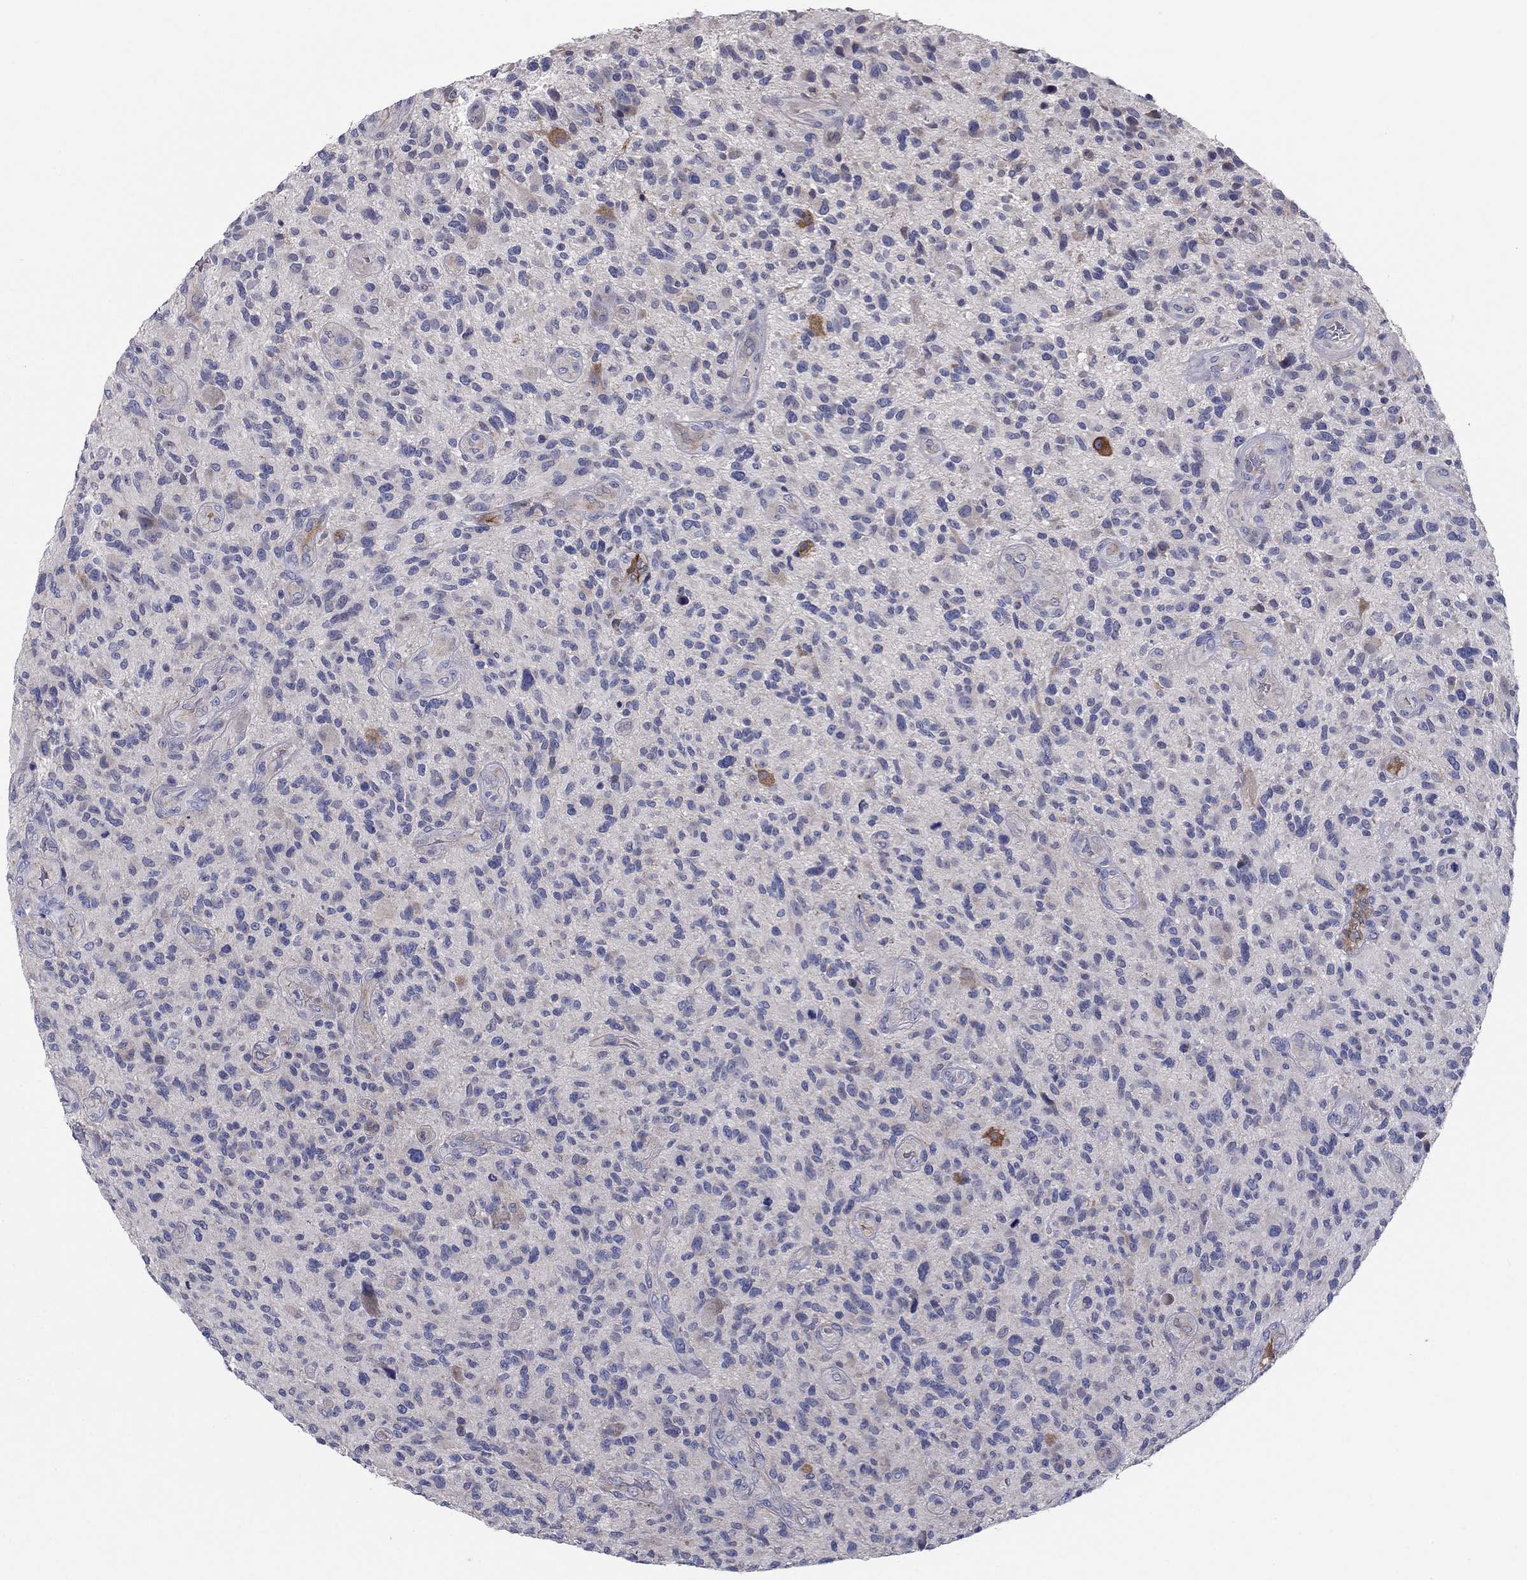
{"staining": {"intensity": "negative", "quantity": "none", "location": "none"}, "tissue": "glioma", "cell_type": "Tumor cells", "image_type": "cancer", "snomed": [{"axis": "morphology", "description": "Glioma, malignant, High grade"}, {"axis": "topography", "description": "Brain"}], "caption": "Micrograph shows no protein expression in tumor cells of glioma tissue.", "gene": "EMP2", "patient": {"sex": "male", "age": 47}}